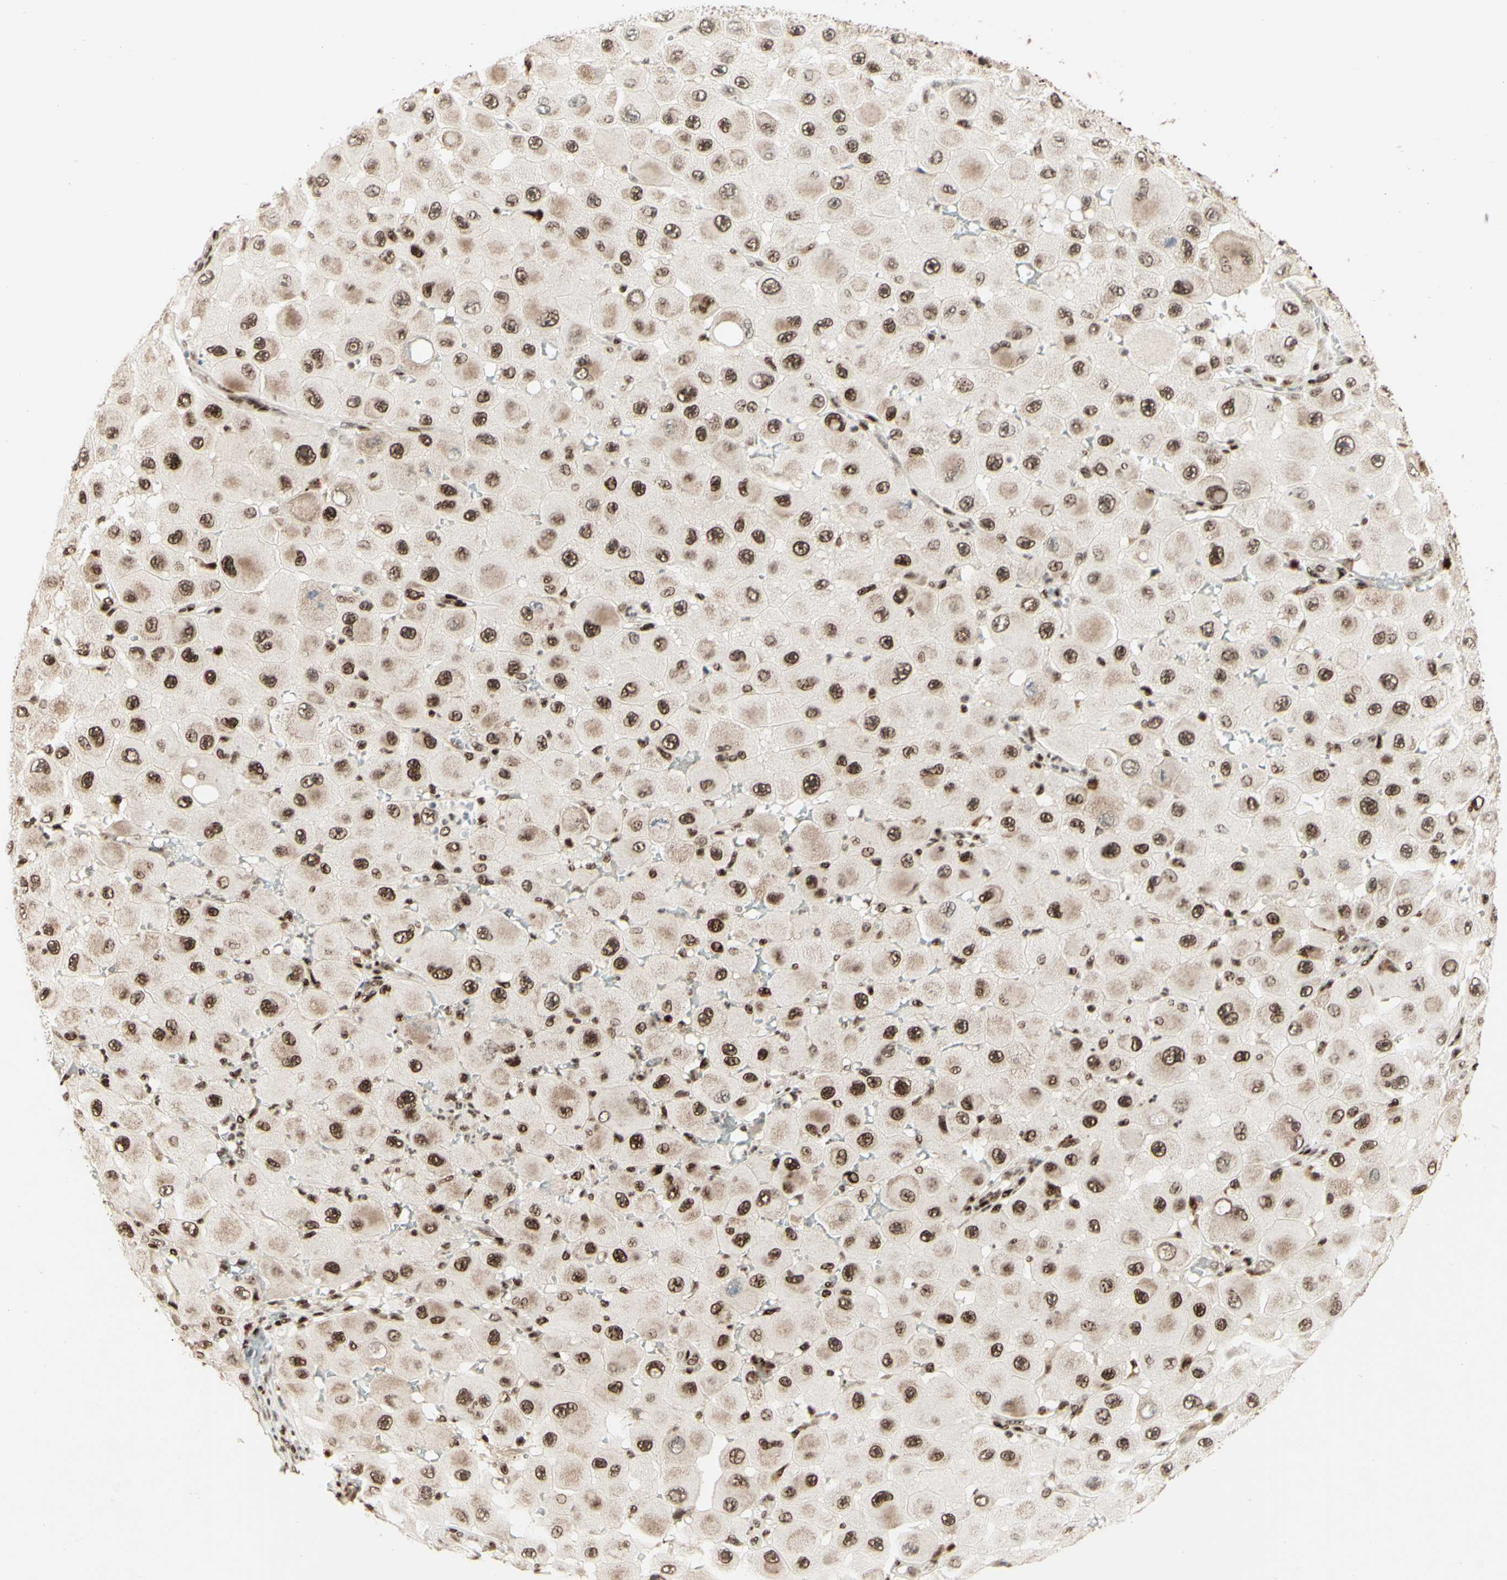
{"staining": {"intensity": "moderate", "quantity": ">75%", "location": "nuclear"}, "tissue": "melanoma", "cell_type": "Tumor cells", "image_type": "cancer", "snomed": [{"axis": "morphology", "description": "Malignant melanoma, NOS"}, {"axis": "topography", "description": "Skin"}], "caption": "DAB immunohistochemical staining of melanoma demonstrates moderate nuclear protein staining in about >75% of tumor cells.", "gene": "NR3C1", "patient": {"sex": "female", "age": 81}}